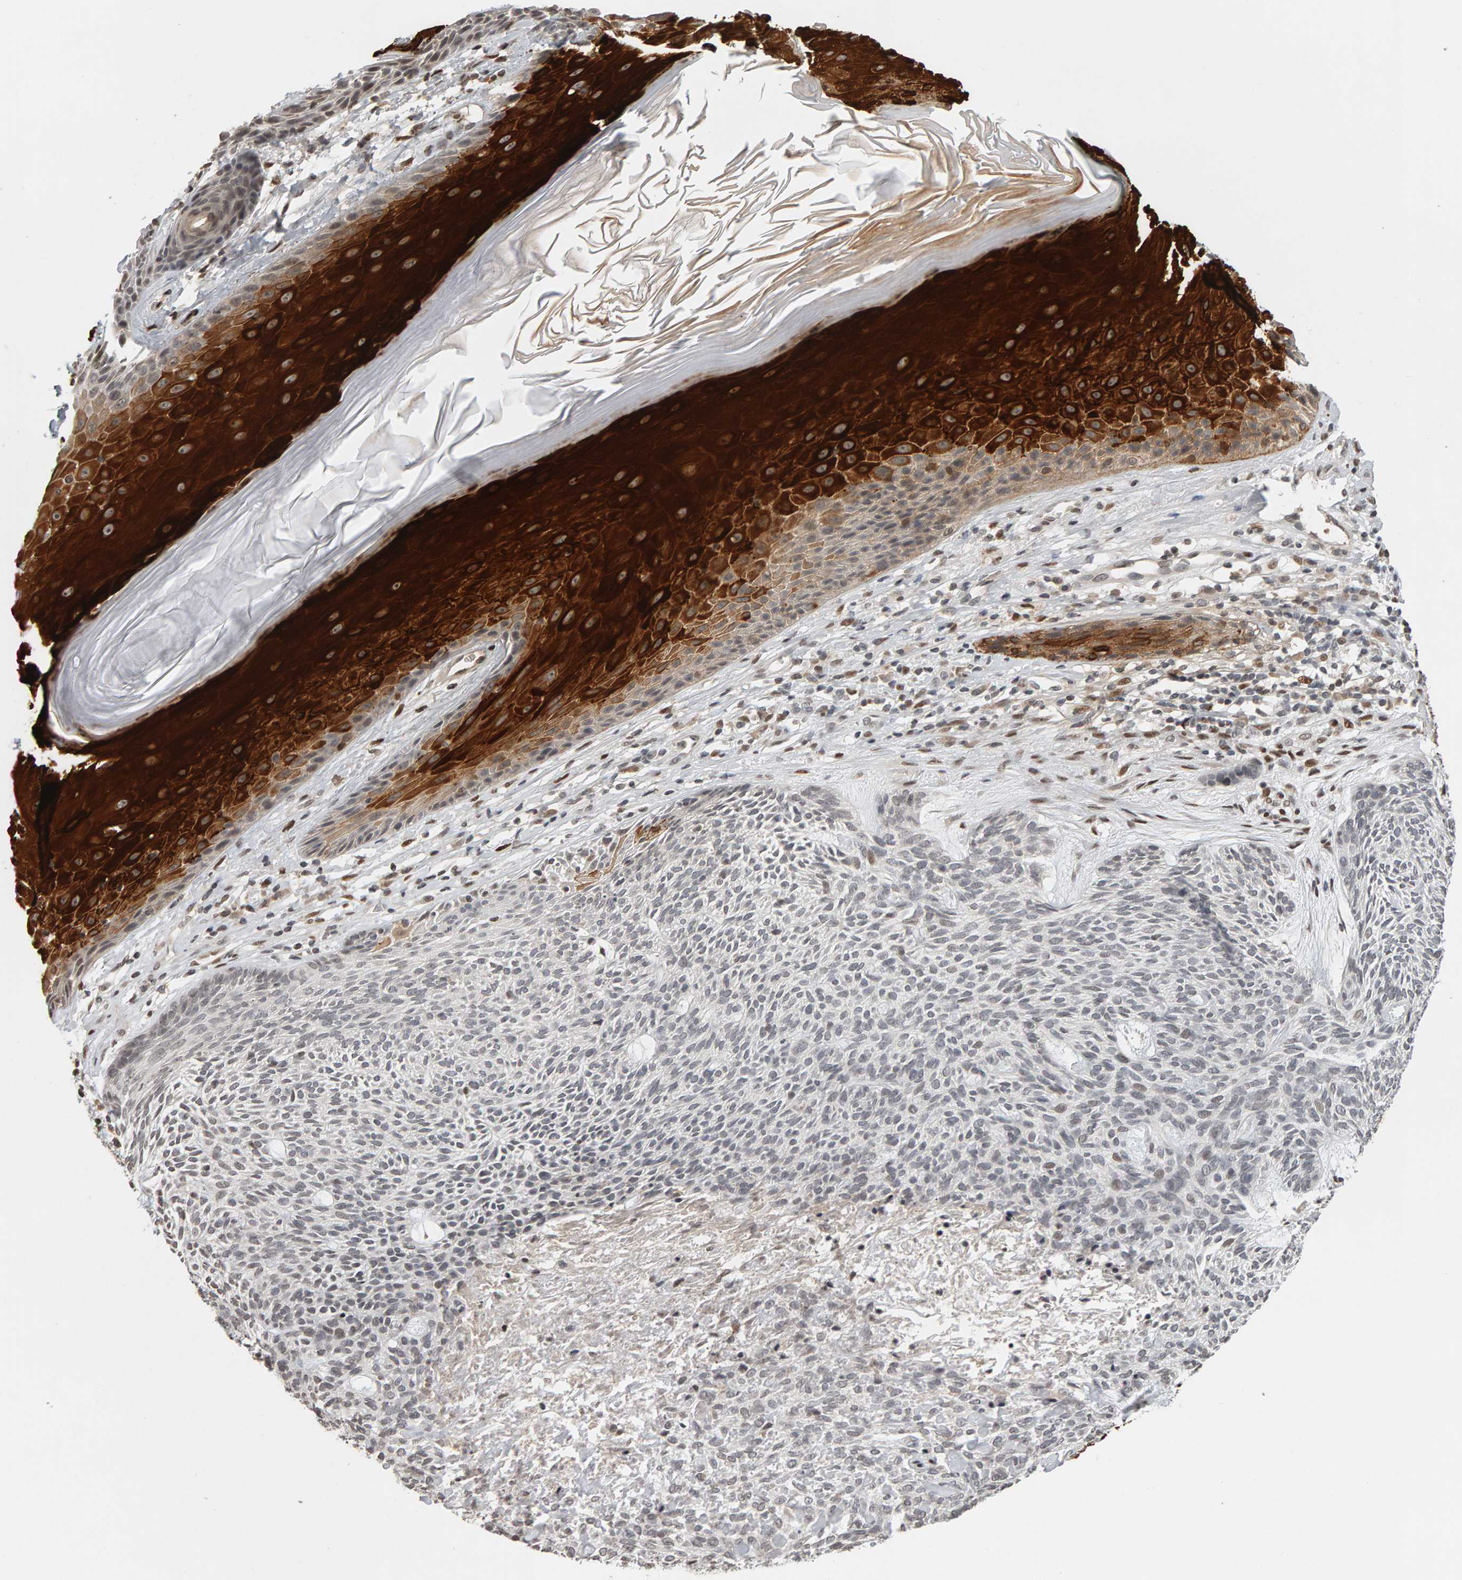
{"staining": {"intensity": "negative", "quantity": "none", "location": "none"}, "tissue": "skin cancer", "cell_type": "Tumor cells", "image_type": "cancer", "snomed": [{"axis": "morphology", "description": "Basal cell carcinoma"}, {"axis": "topography", "description": "Skin"}], "caption": "An immunohistochemistry (IHC) histopathology image of skin cancer (basal cell carcinoma) is shown. There is no staining in tumor cells of skin cancer (basal cell carcinoma).", "gene": "TRAM1", "patient": {"sex": "male", "age": 55}}